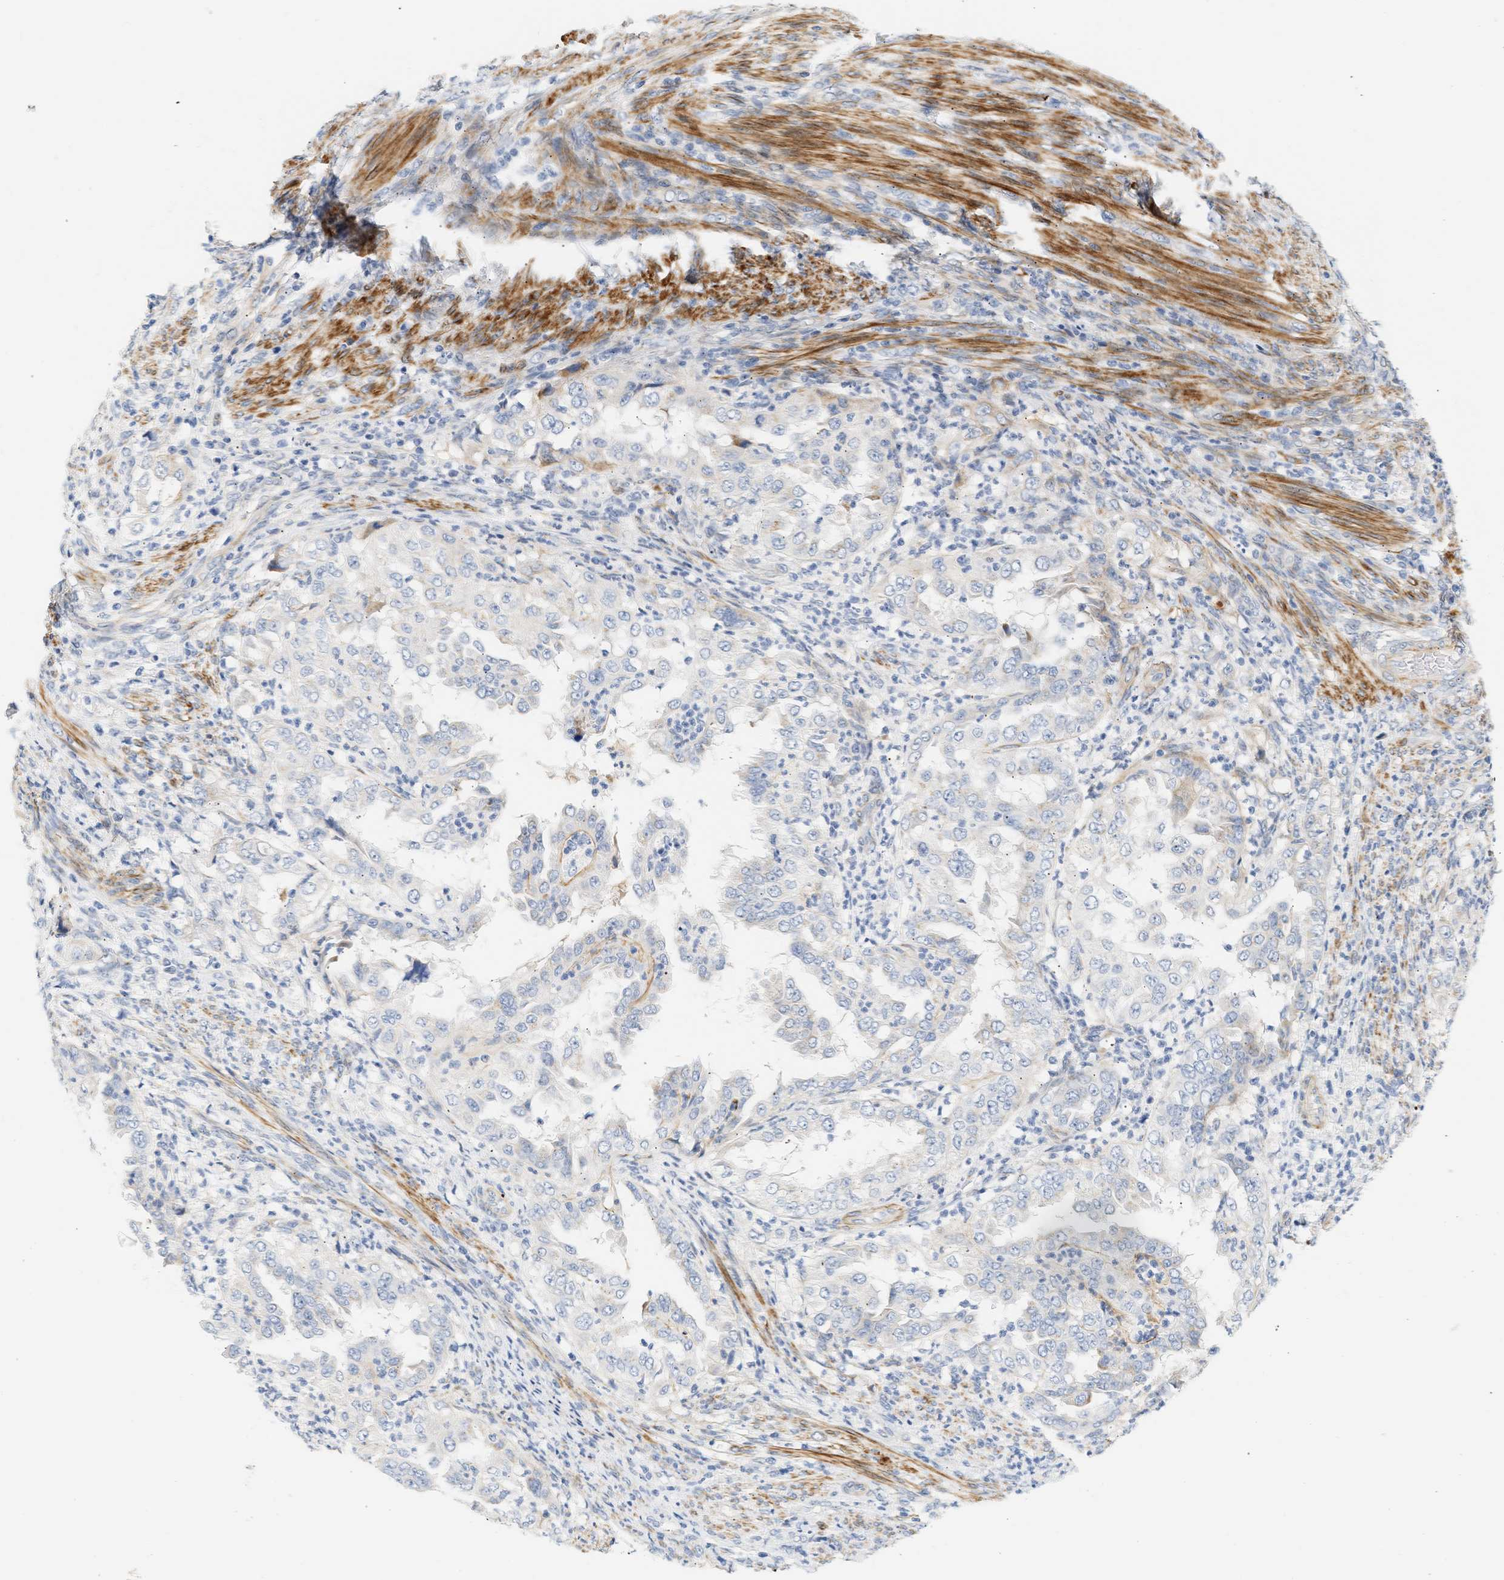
{"staining": {"intensity": "strong", "quantity": "<25%", "location": "cytoplasmic/membranous"}, "tissue": "endometrial cancer", "cell_type": "Tumor cells", "image_type": "cancer", "snomed": [{"axis": "morphology", "description": "Adenocarcinoma, NOS"}, {"axis": "topography", "description": "Endometrium"}], "caption": "Protein expression analysis of human adenocarcinoma (endometrial) reveals strong cytoplasmic/membranous positivity in about <25% of tumor cells.", "gene": "SLC30A7", "patient": {"sex": "female", "age": 85}}